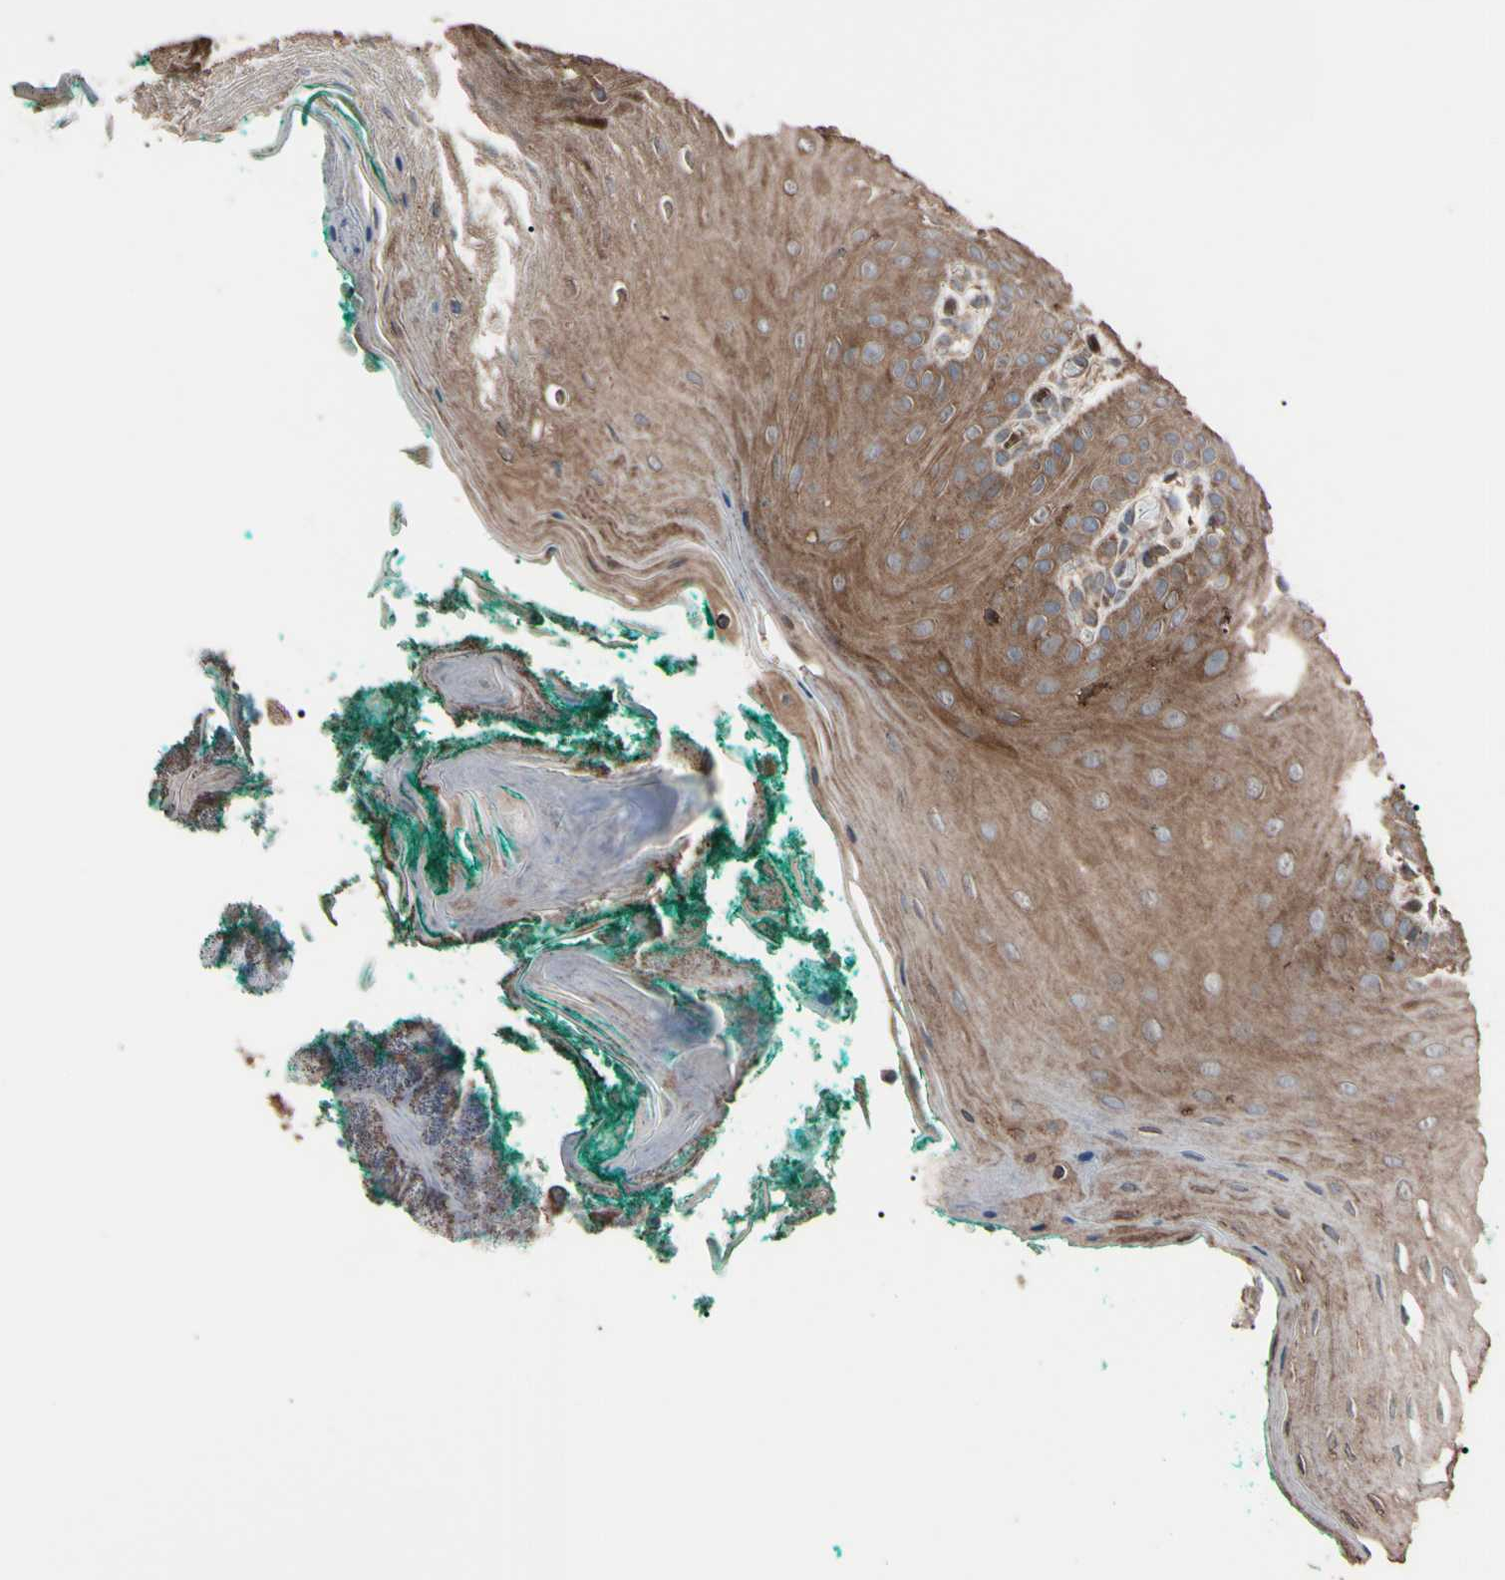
{"staining": {"intensity": "moderate", "quantity": "<25%", "location": "cytoplasmic/membranous"}, "tissue": "oral mucosa", "cell_type": "Squamous epithelial cells", "image_type": "normal", "snomed": [{"axis": "morphology", "description": "Normal tissue, NOS"}, {"axis": "topography", "description": "Skeletal muscle"}, {"axis": "topography", "description": "Oral tissue"}], "caption": "An immunohistochemistry (IHC) histopathology image of benign tissue is shown. Protein staining in brown labels moderate cytoplasmic/membranous positivity in oral mucosa within squamous epithelial cells.", "gene": "TNFRSF1A", "patient": {"sex": "male", "age": 58}}